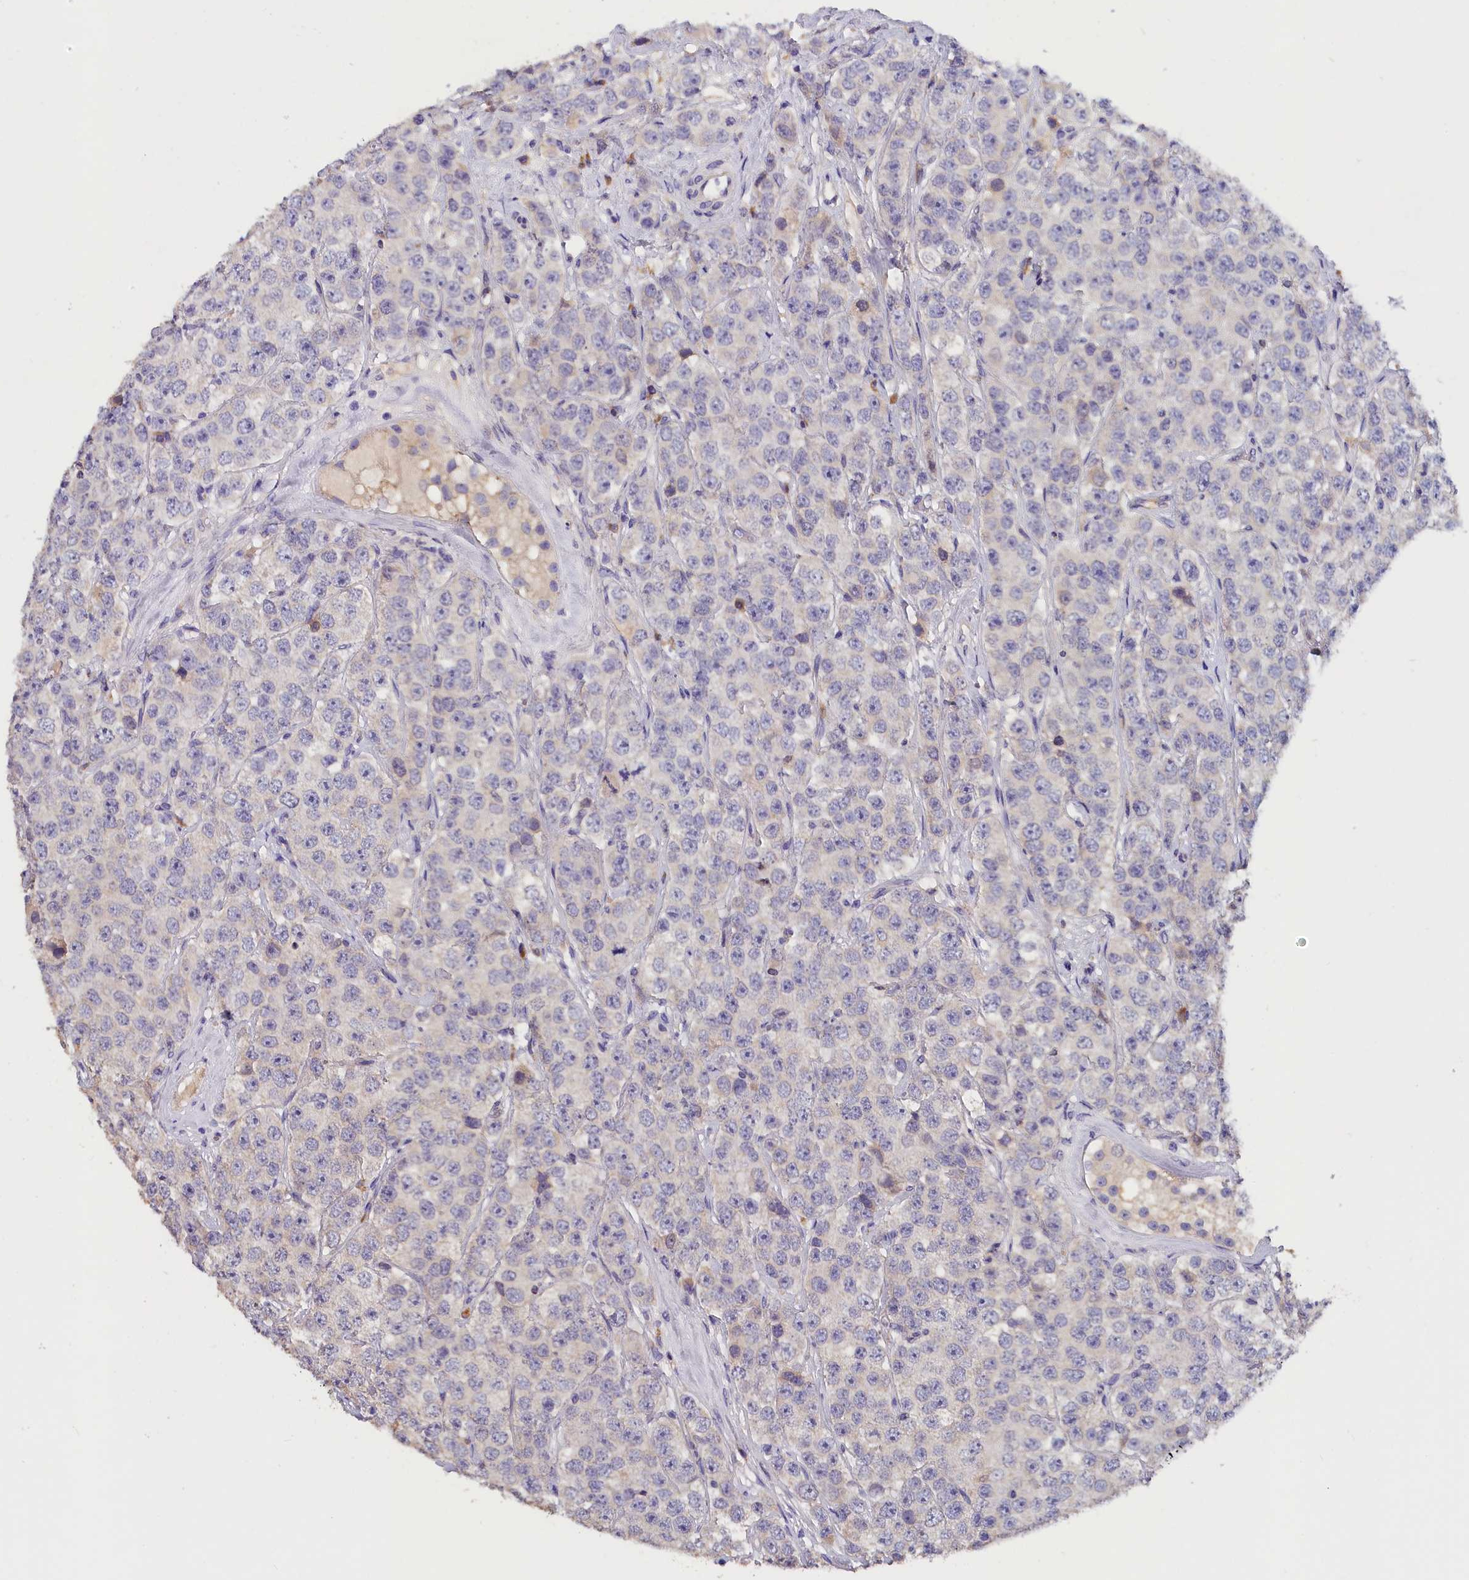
{"staining": {"intensity": "negative", "quantity": "none", "location": "none"}, "tissue": "testis cancer", "cell_type": "Tumor cells", "image_type": "cancer", "snomed": [{"axis": "morphology", "description": "Seminoma, NOS"}, {"axis": "topography", "description": "Testis"}], "caption": "Immunohistochemistry histopathology image of testis seminoma stained for a protein (brown), which shows no positivity in tumor cells.", "gene": "ST7L", "patient": {"sex": "male", "age": 28}}